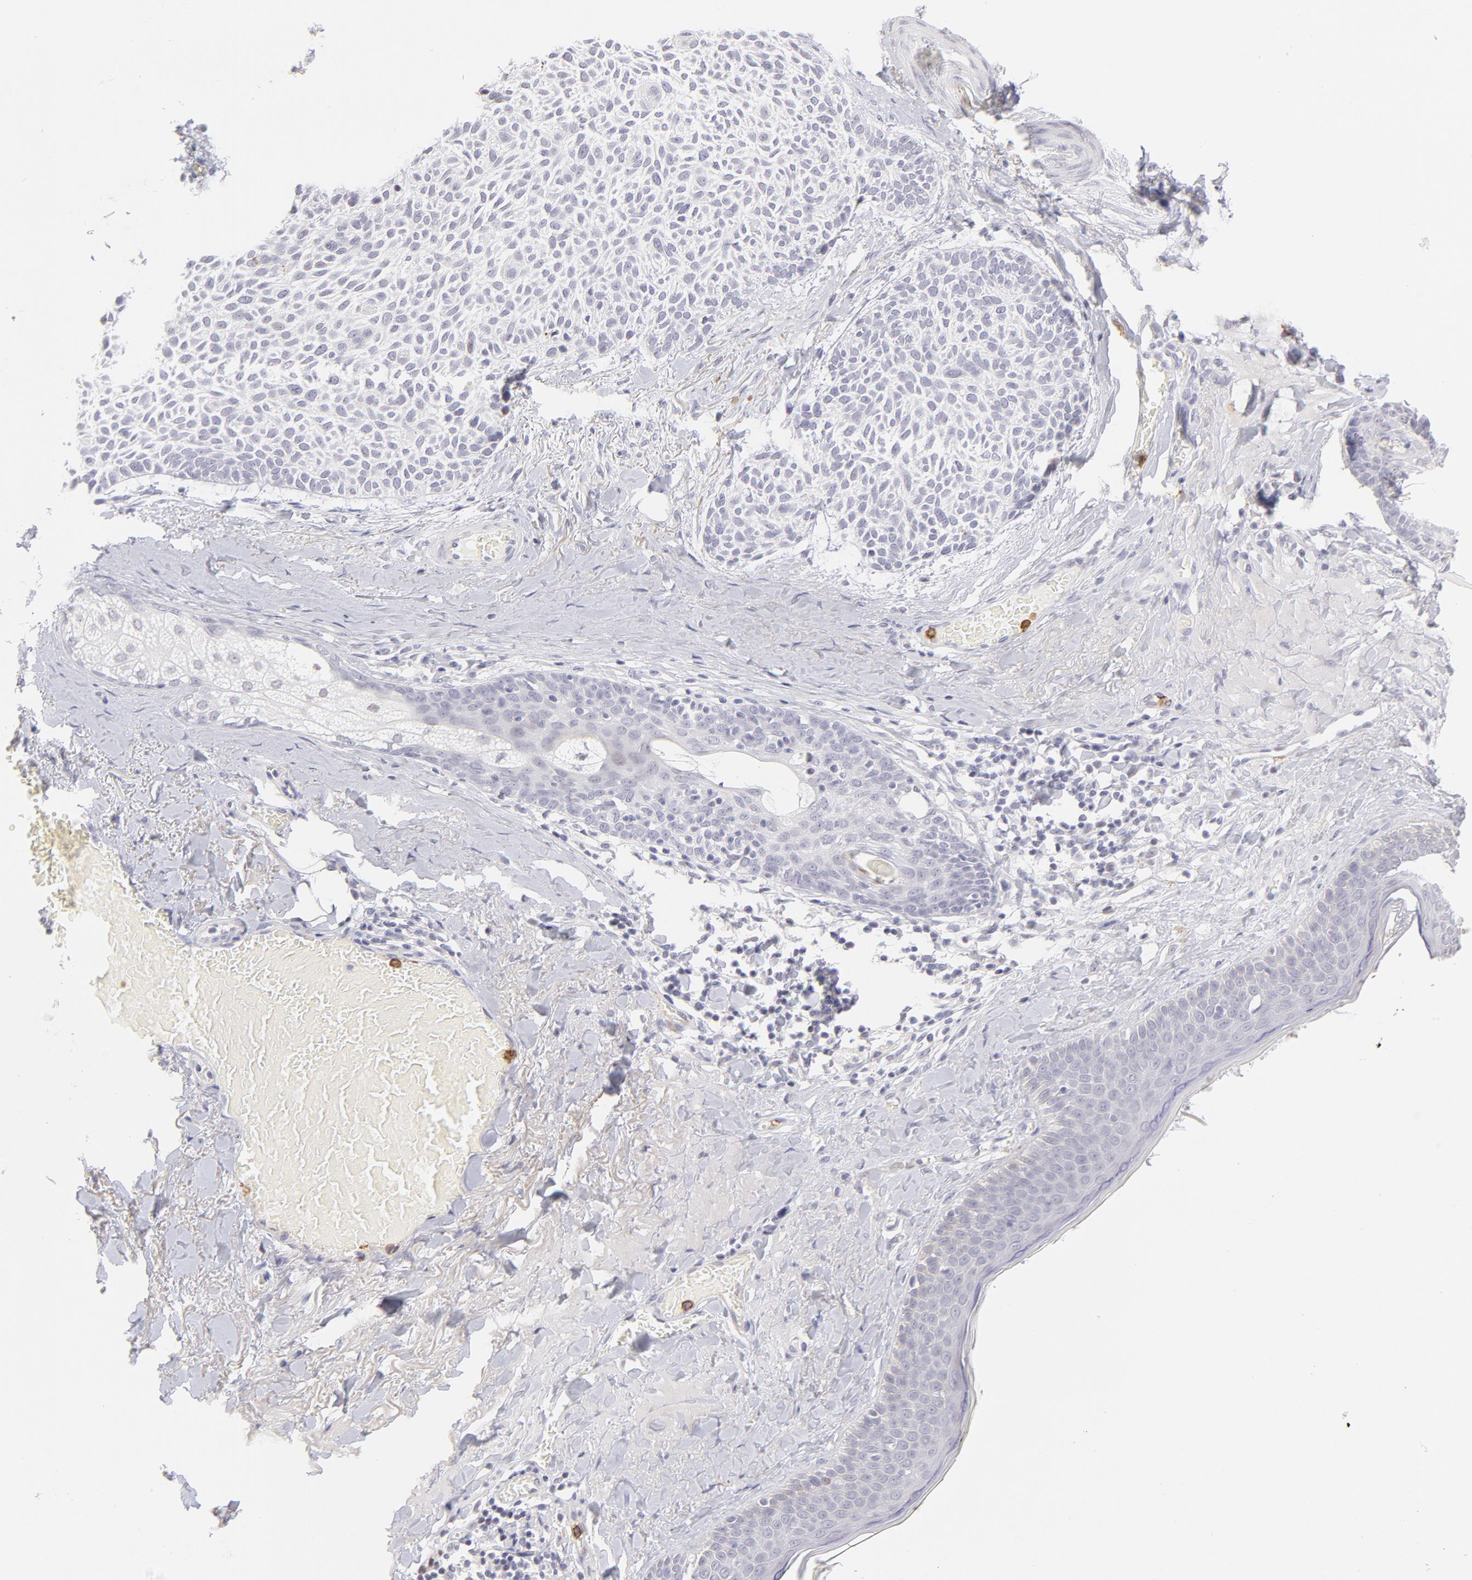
{"staining": {"intensity": "negative", "quantity": "none", "location": "none"}, "tissue": "skin cancer", "cell_type": "Tumor cells", "image_type": "cancer", "snomed": [{"axis": "morphology", "description": "Normal tissue, NOS"}, {"axis": "morphology", "description": "Basal cell carcinoma"}, {"axis": "topography", "description": "Skin"}], "caption": "This photomicrograph is of skin basal cell carcinoma stained with immunohistochemistry (IHC) to label a protein in brown with the nuclei are counter-stained blue. There is no staining in tumor cells.", "gene": "LTB4R", "patient": {"sex": "female", "age": 70}}